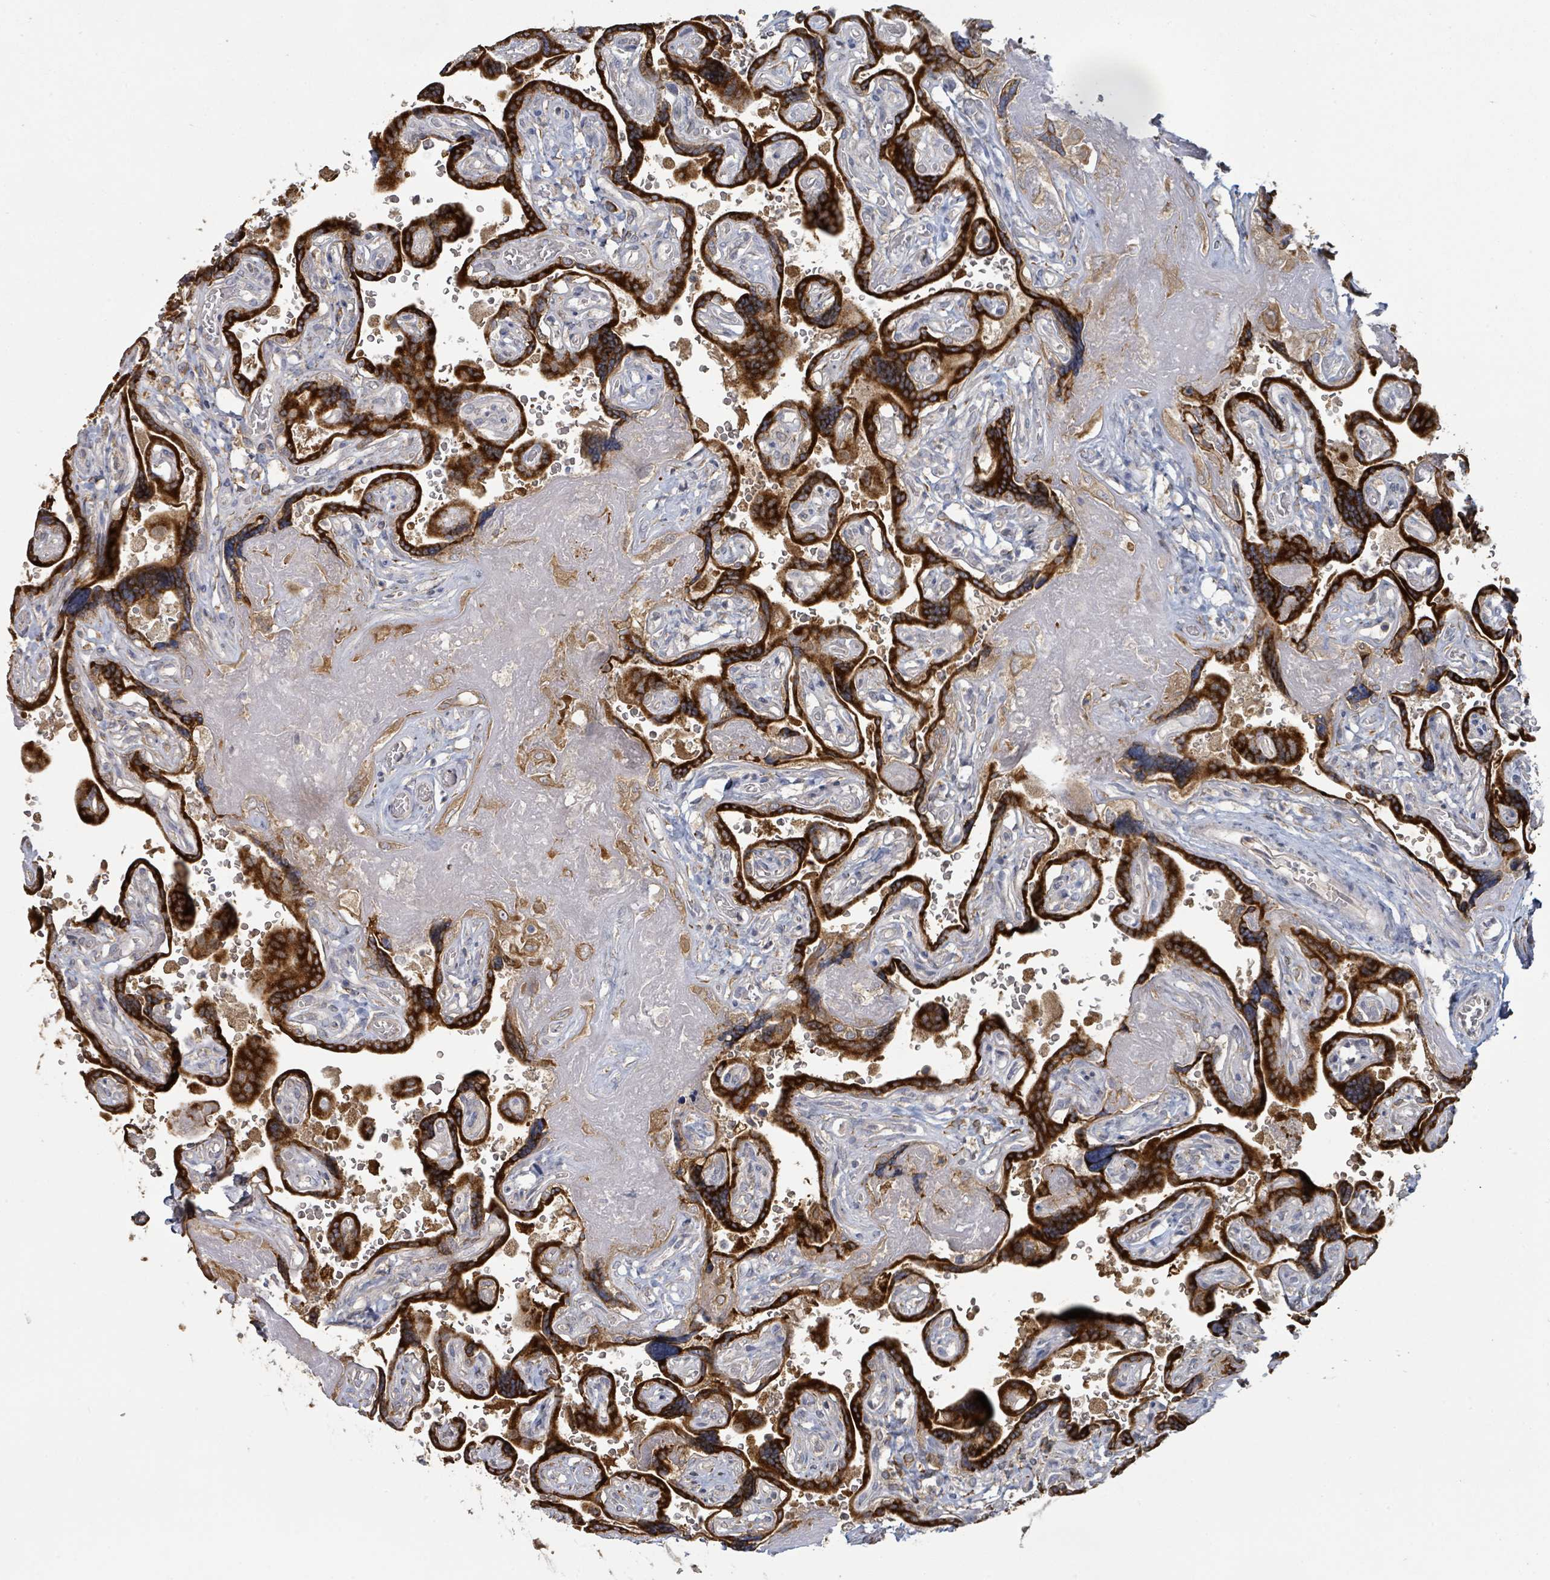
{"staining": {"intensity": "strong", "quantity": ">75%", "location": "cytoplasmic/membranous"}, "tissue": "placenta", "cell_type": "Trophoblastic cells", "image_type": "normal", "snomed": [{"axis": "morphology", "description": "Normal tissue, NOS"}, {"axis": "topography", "description": "Placenta"}], "caption": "The micrograph exhibits a brown stain indicating the presence of a protein in the cytoplasmic/membranous of trophoblastic cells in placenta. Immunohistochemistry stains the protein of interest in brown and the nuclei are stained blue.", "gene": "KCNS2", "patient": {"sex": "female", "age": 32}}